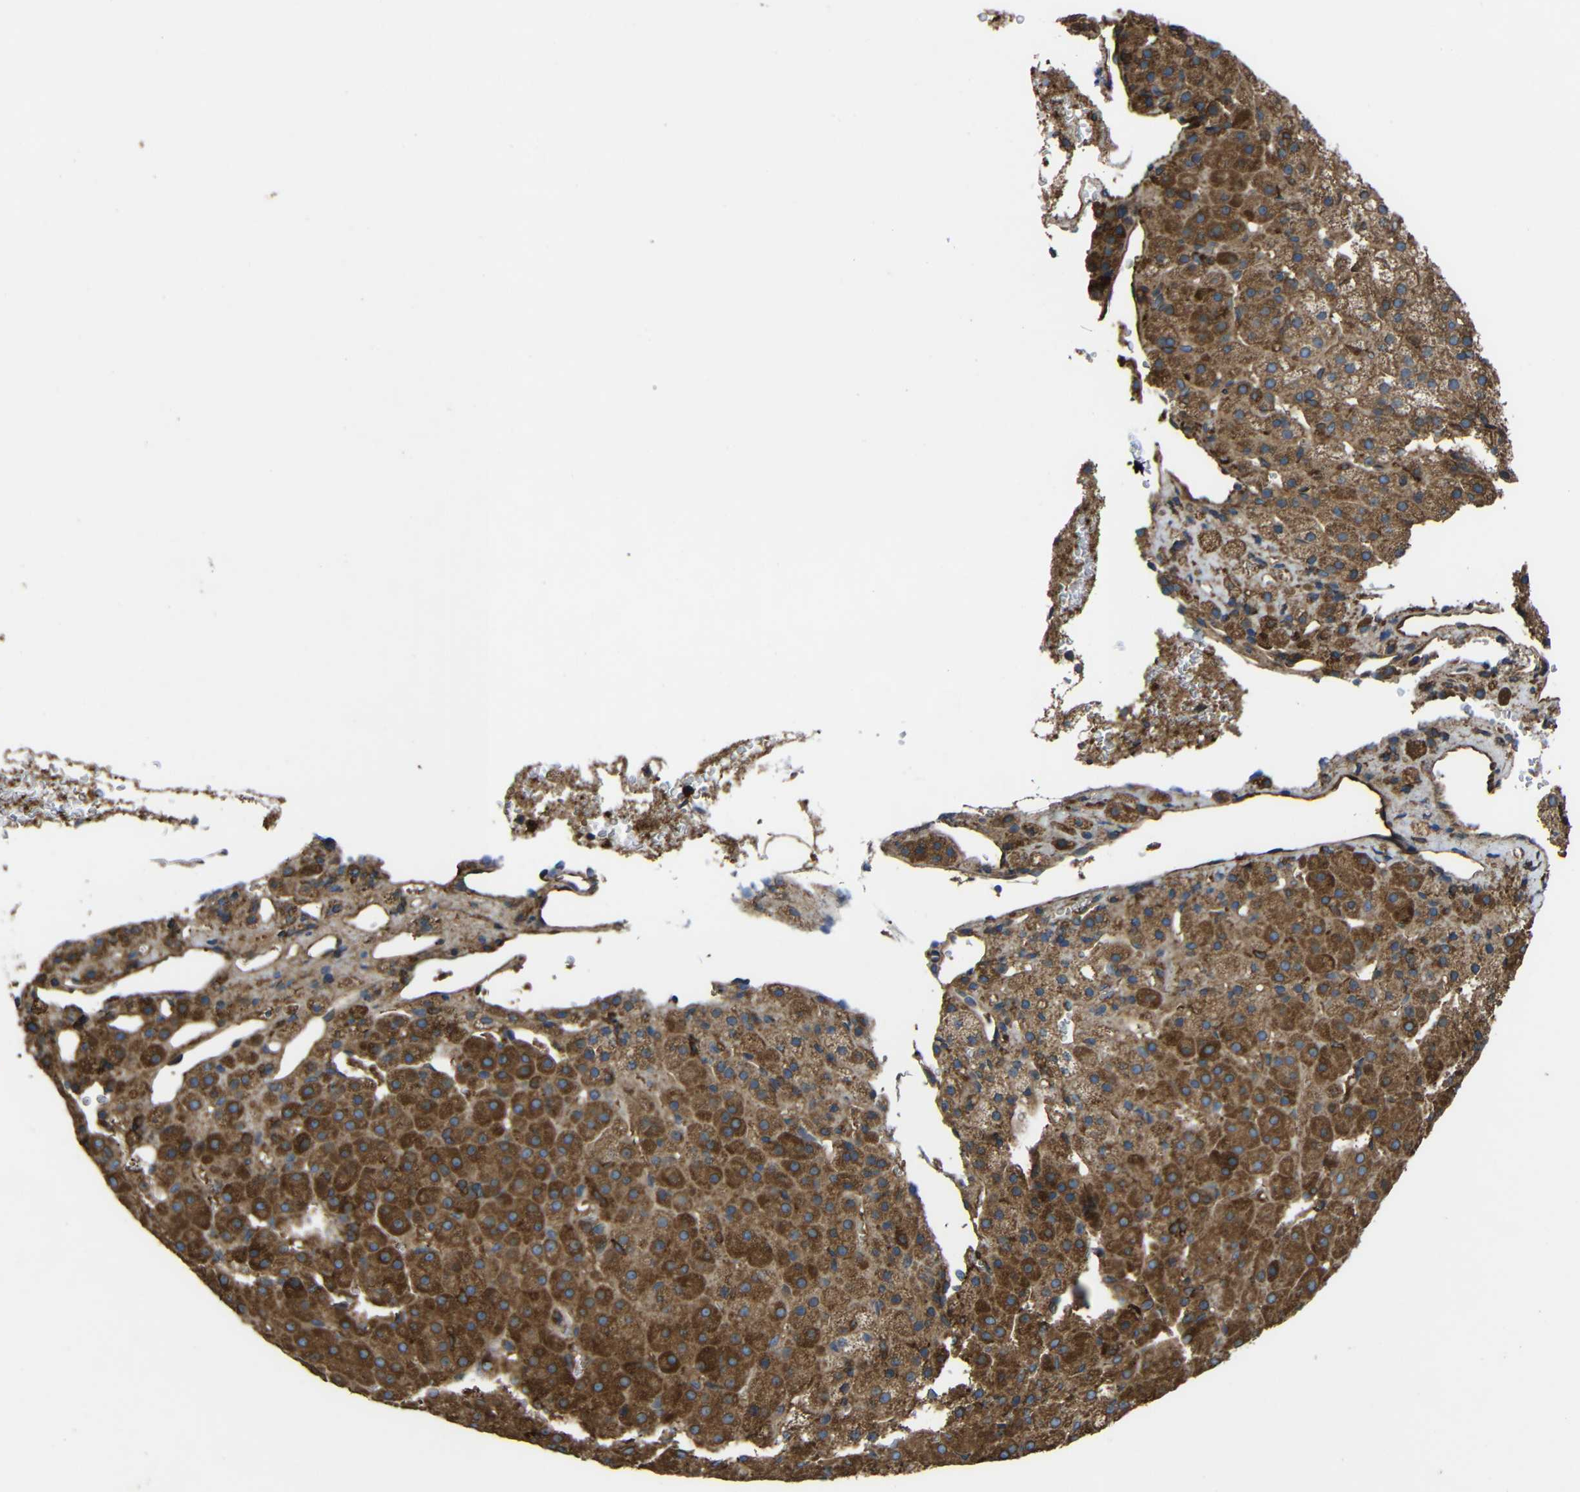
{"staining": {"intensity": "moderate", "quantity": ">75%", "location": "cytoplasmic/membranous"}, "tissue": "adrenal gland", "cell_type": "Glandular cells", "image_type": "normal", "snomed": [{"axis": "morphology", "description": "Normal tissue, NOS"}, {"axis": "topography", "description": "Adrenal gland"}], "caption": "The micrograph displays a brown stain indicating the presence of a protein in the cytoplasmic/membranous of glandular cells in adrenal gland. The protein is stained brown, and the nuclei are stained in blue (DAB (3,3'-diaminobenzidine) IHC with brightfield microscopy, high magnification).", "gene": "TREM2", "patient": {"sex": "female", "age": 57}}